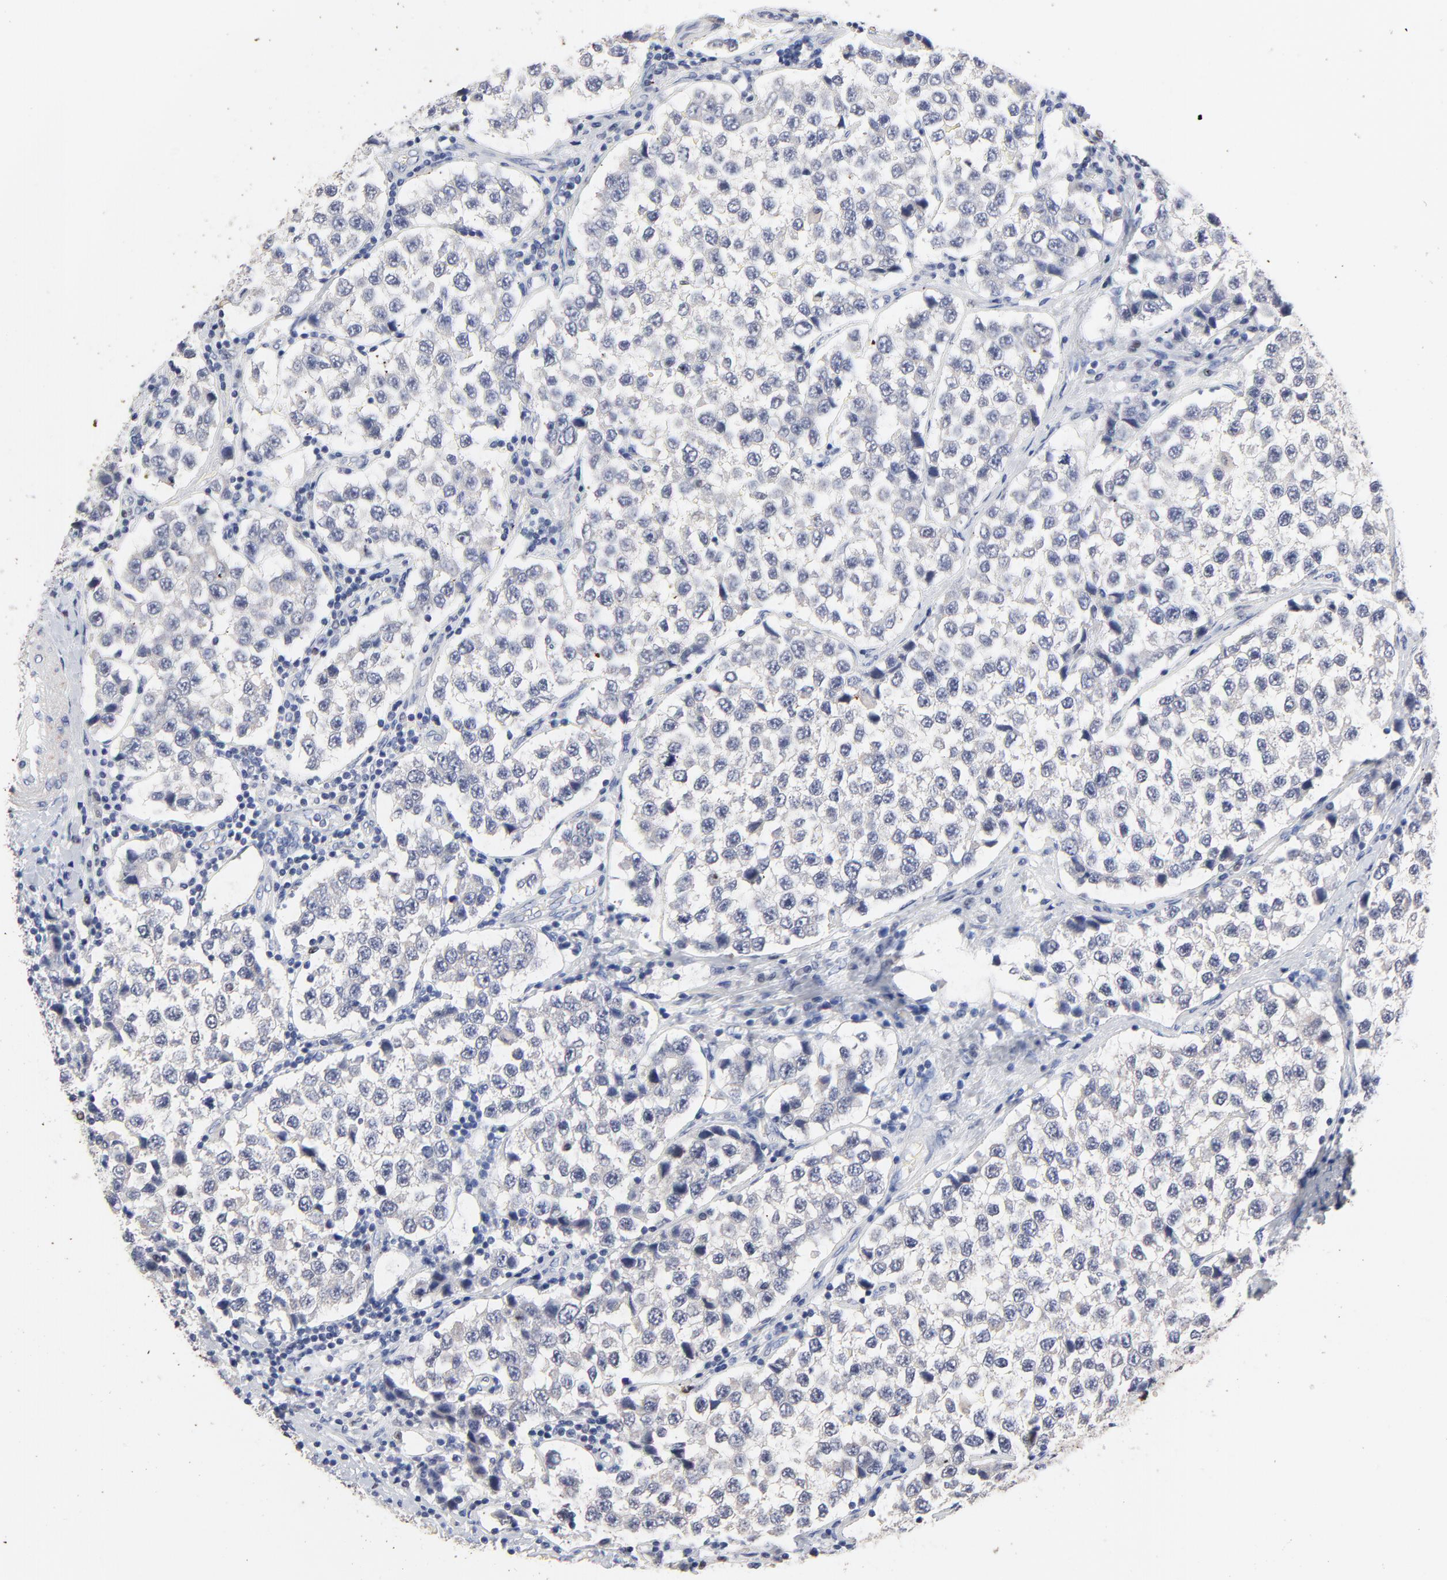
{"staining": {"intensity": "weak", "quantity": "<25%", "location": "cytoplasmic/membranous"}, "tissue": "testis cancer", "cell_type": "Tumor cells", "image_type": "cancer", "snomed": [{"axis": "morphology", "description": "Seminoma, NOS"}, {"axis": "topography", "description": "Testis"}], "caption": "Seminoma (testis) was stained to show a protein in brown. There is no significant expression in tumor cells.", "gene": "AADAC", "patient": {"sex": "male", "age": 39}}